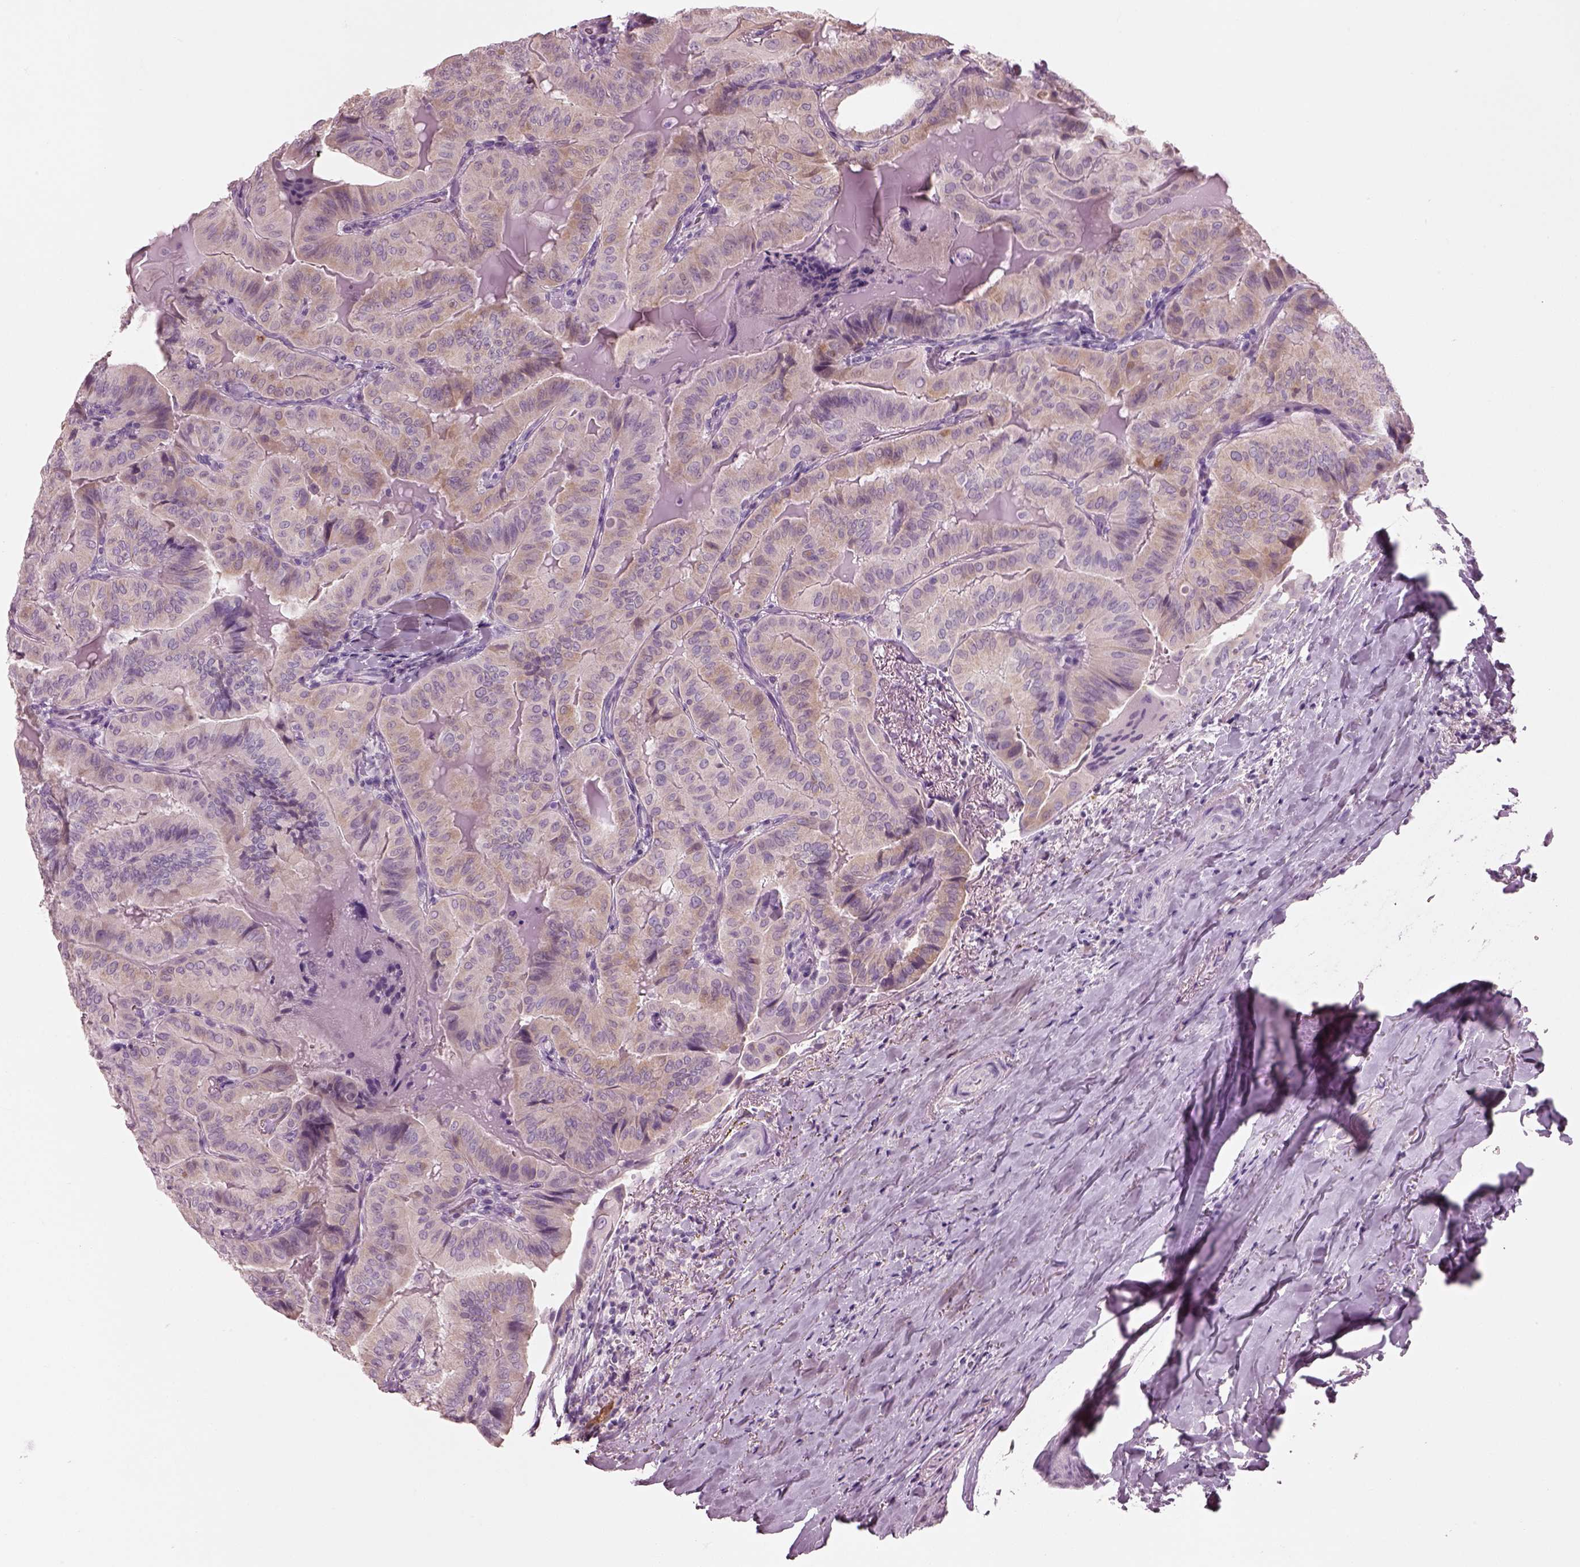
{"staining": {"intensity": "negative", "quantity": "none", "location": "none"}, "tissue": "thyroid cancer", "cell_type": "Tumor cells", "image_type": "cancer", "snomed": [{"axis": "morphology", "description": "Papillary adenocarcinoma, NOS"}, {"axis": "topography", "description": "Thyroid gland"}], "caption": "Tumor cells show no significant protein expression in thyroid cancer (papillary adenocarcinoma).", "gene": "SLC27A2", "patient": {"sex": "female", "age": 68}}